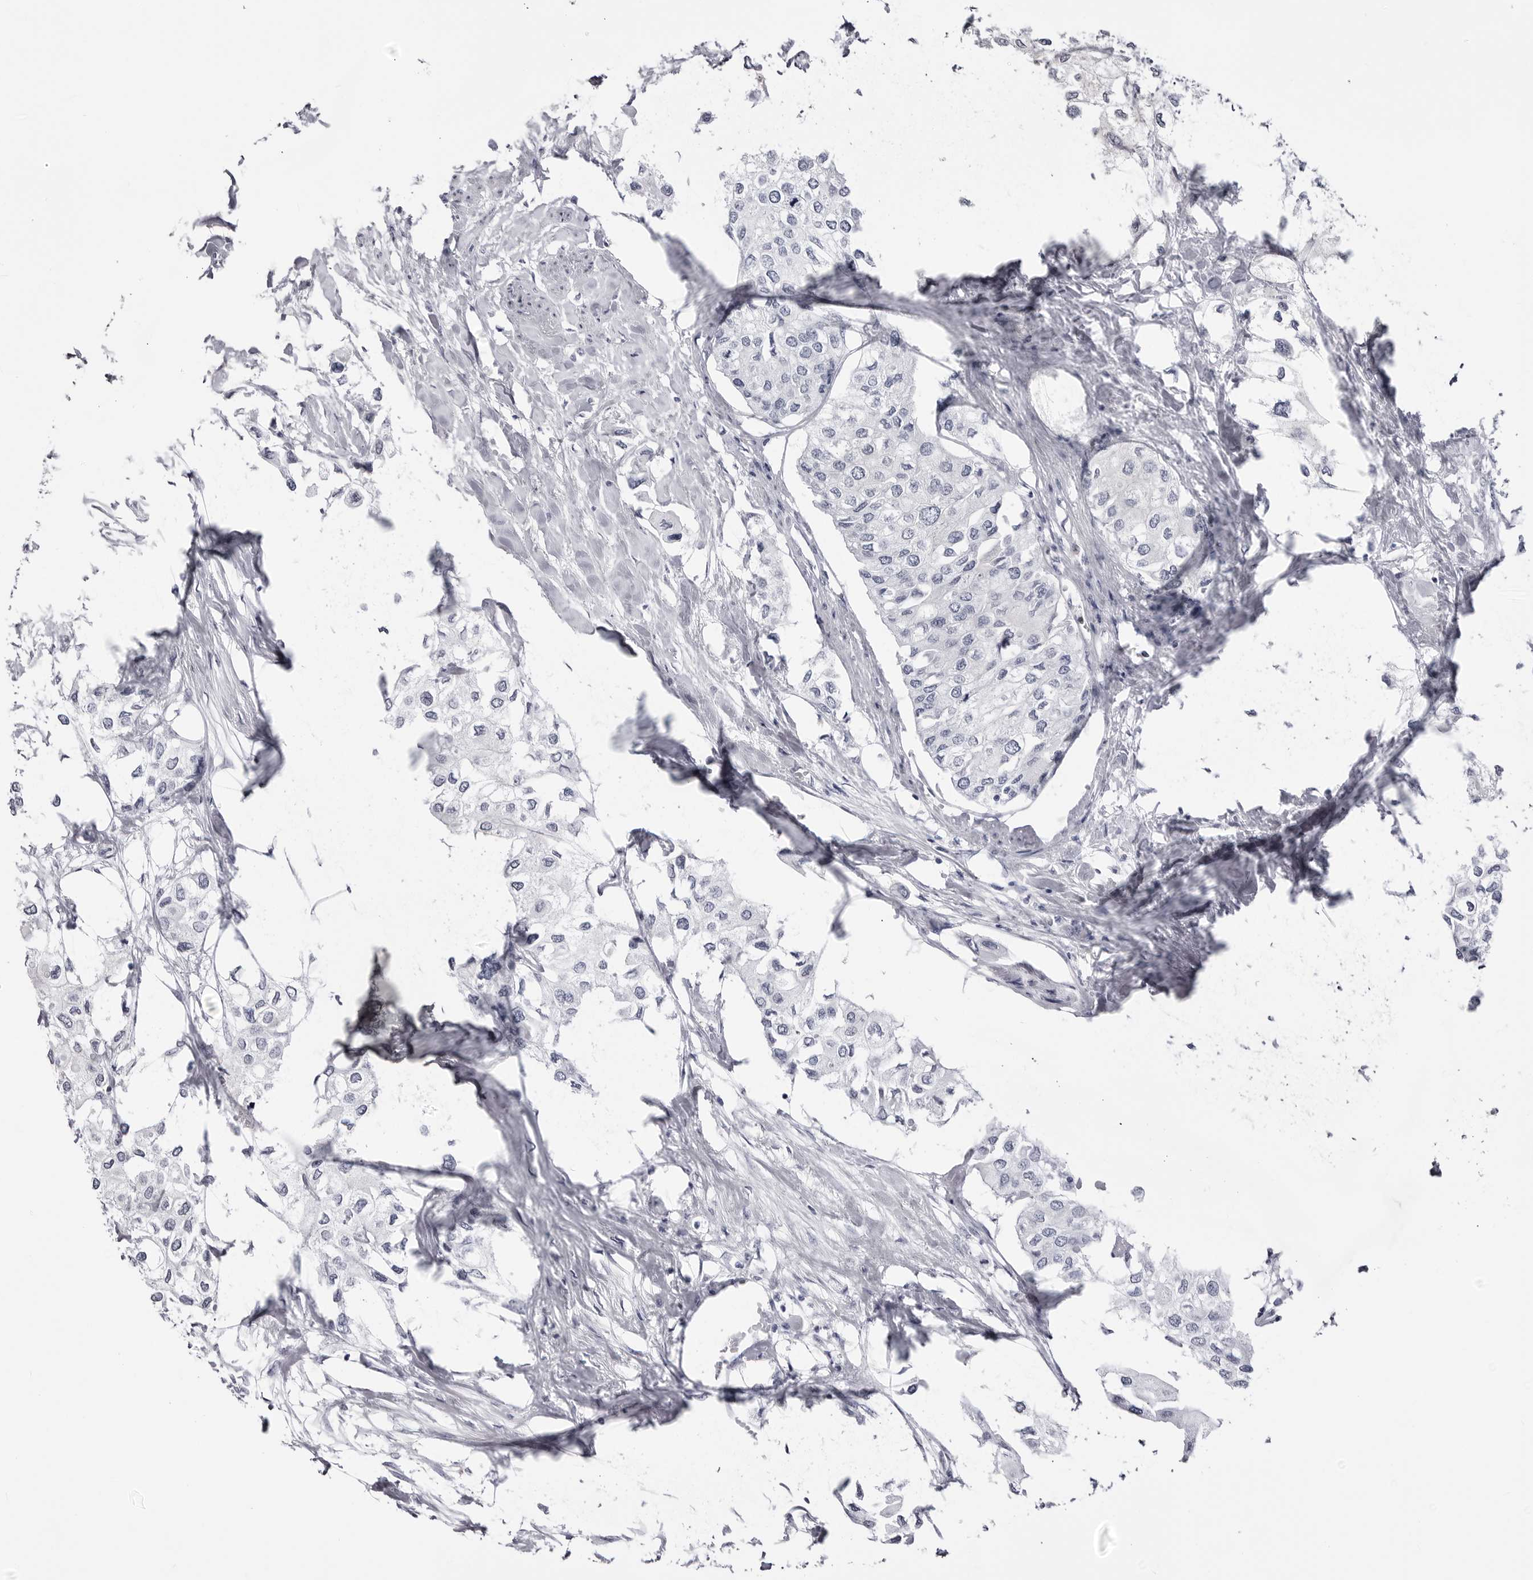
{"staining": {"intensity": "negative", "quantity": "none", "location": "none"}, "tissue": "urothelial cancer", "cell_type": "Tumor cells", "image_type": "cancer", "snomed": [{"axis": "morphology", "description": "Urothelial carcinoma, High grade"}, {"axis": "topography", "description": "Urinary bladder"}], "caption": "IHC image of high-grade urothelial carcinoma stained for a protein (brown), which shows no expression in tumor cells.", "gene": "STAP2", "patient": {"sex": "male", "age": 64}}